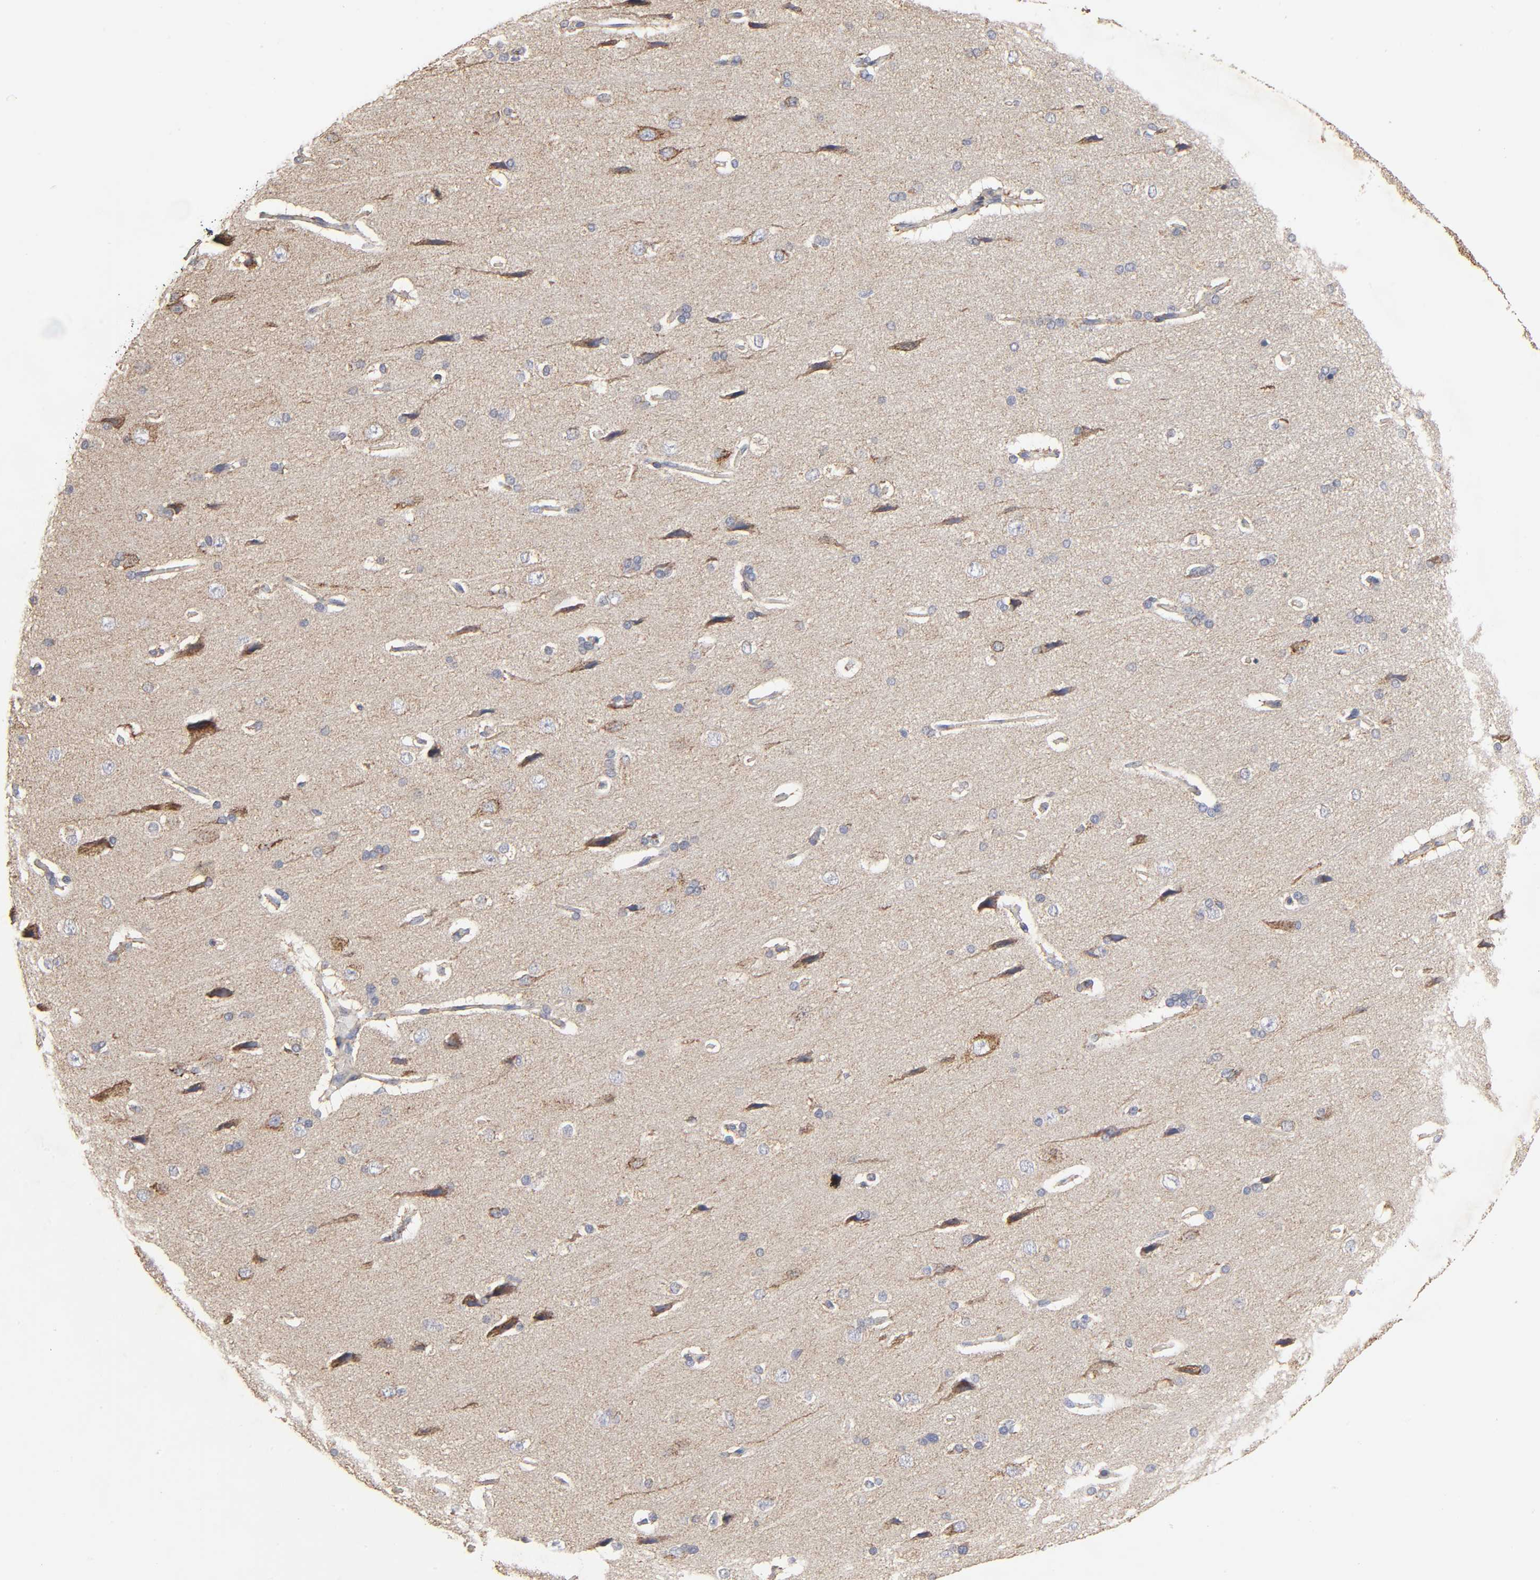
{"staining": {"intensity": "weak", "quantity": "25%-75%", "location": "cytoplasmic/membranous"}, "tissue": "cerebral cortex", "cell_type": "Endothelial cells", "image_type": "normal", "snomed": [{"axis": "morphology", "description": "Normal tissue, NOS"}, {"axis": "topography", "description": "Cerebral cortex"}], "caption": "The histopathology image demonstrates immunohistochemical staining of unremarkable cerebral cortex. There is weak cytoplasmic/membranous positivity is appreciated in about 25%-75% of endothelial cells. Ihc stains the protein of interest in brown and the nuclei are stained blue.", "gene": "CYCS", "patient": {"sex": "male", "age": 62}}